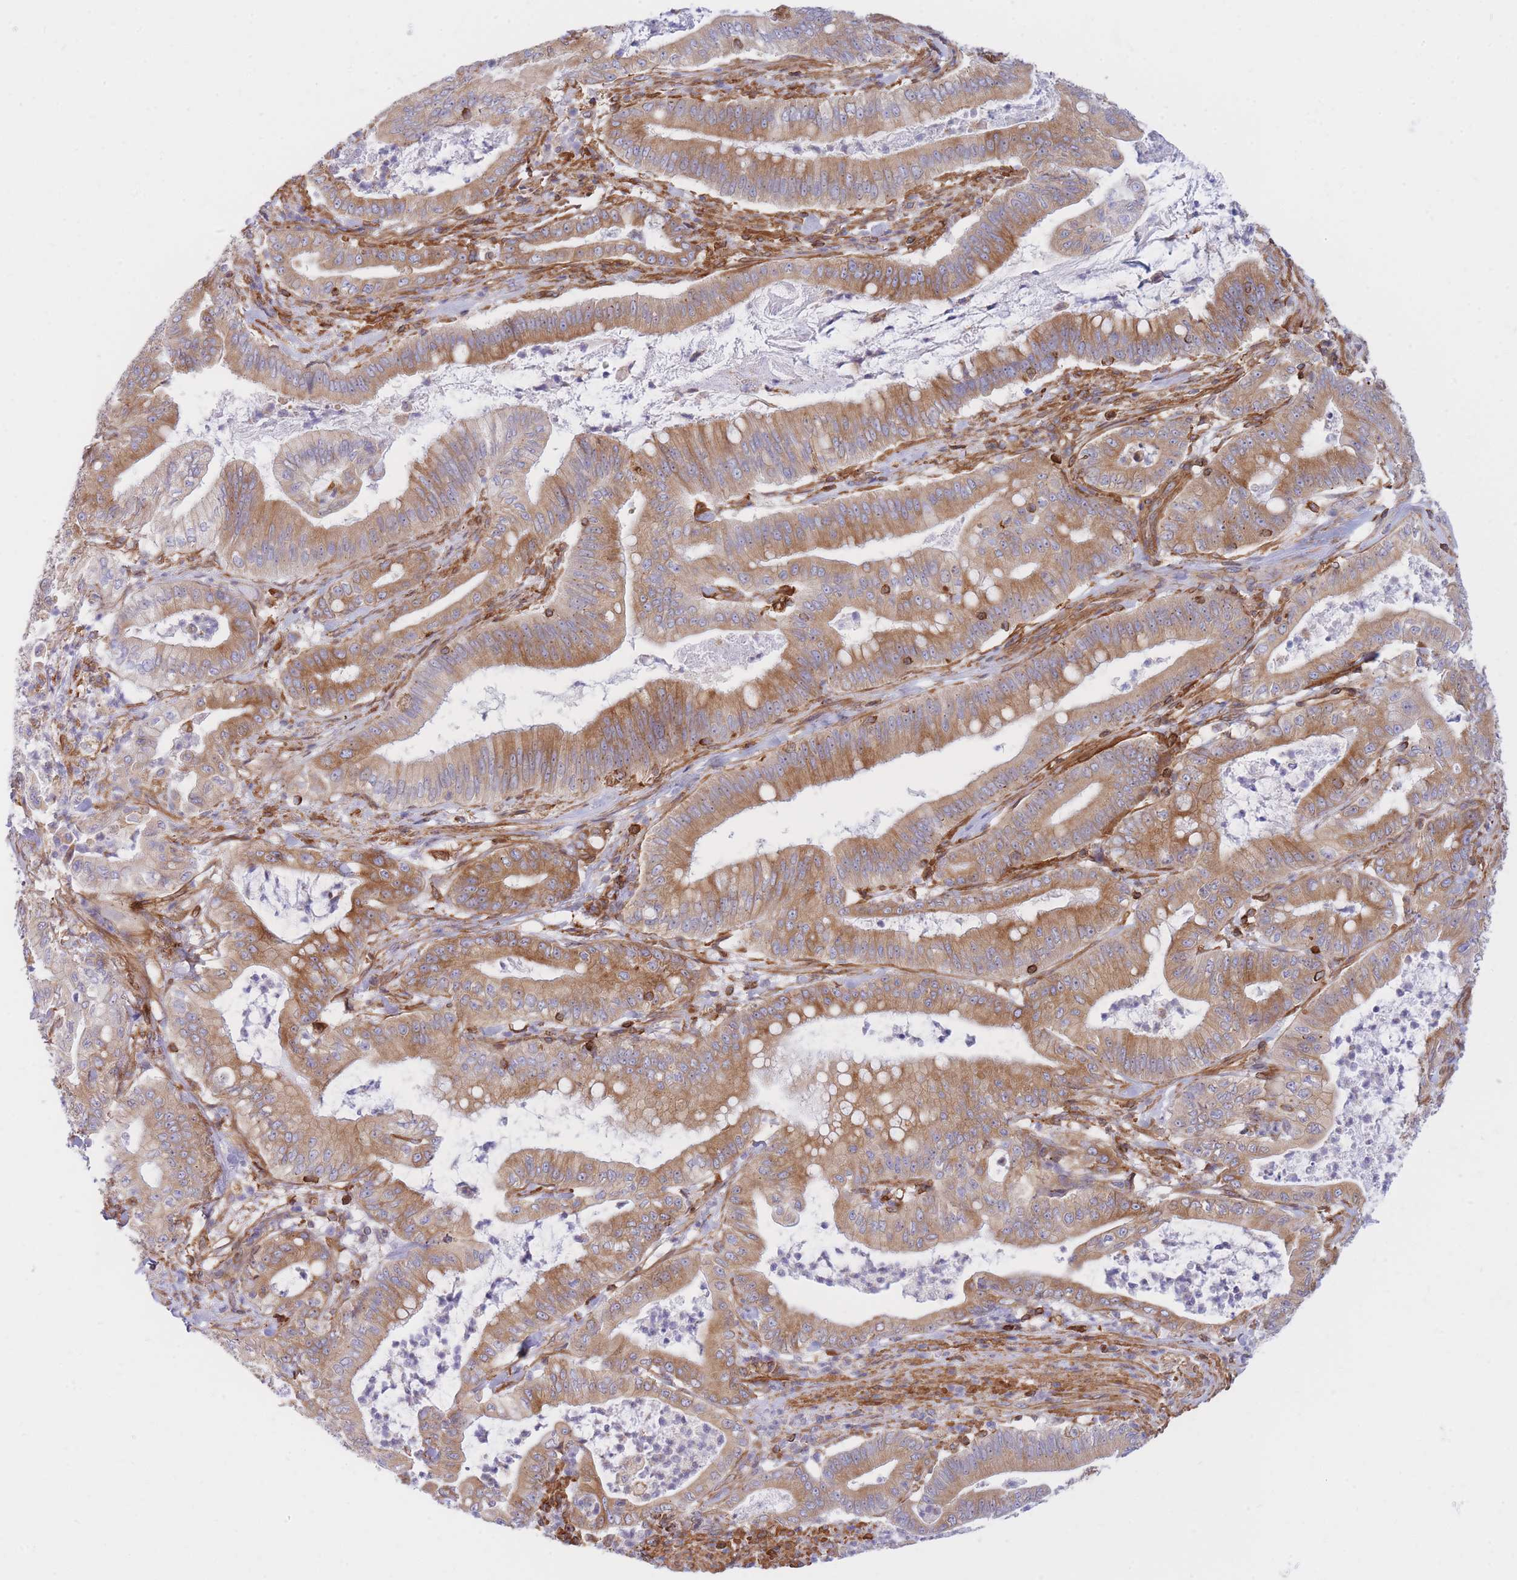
{"staining": {"intensity": "moderate", "quantity": ">75%", "location": "cytoplasmic/membranous"}, "tissue": "pancreatic cancer", "cell_type": "Tumor cells", "image_type": "cancer", "snomed": [{"axis": "morphology", "description": "Adenocarcinoma, NOS"}, {"axis": "topography", "description": "Pancreas"}], "caption": "Immunohistochemical staining of pancreatic adenocarcinoma displays medium levels of moderate cytoplasmic/membranous protein staining in about >75% of tumor cells.", "gene": "REM1", "patient": {"sex": "male", "age": 71}}